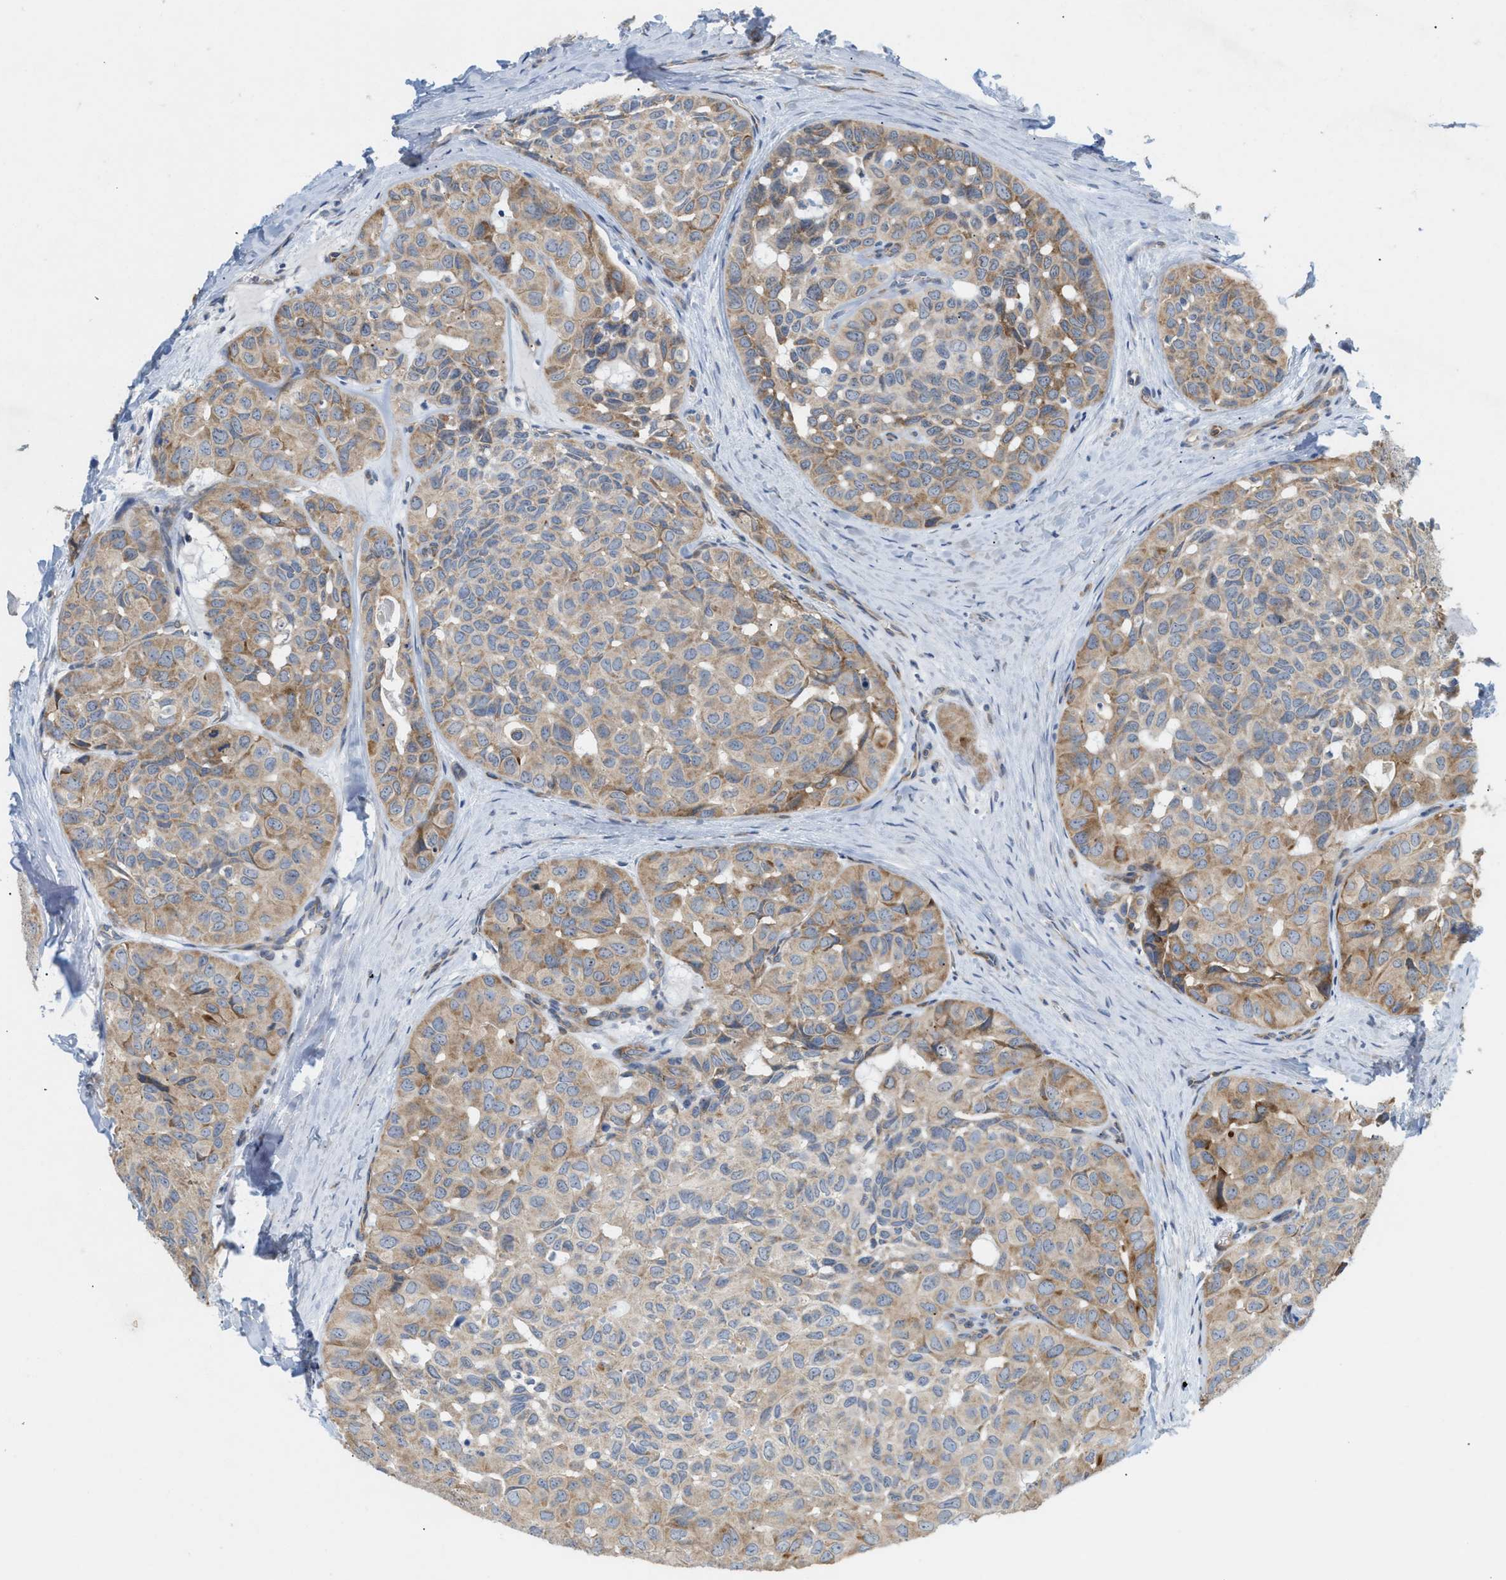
{"staining": {"intensity": "moderate", "quantity": "25%-75%", "location": "cytoplasmic/membranous"}, "tissue": "head and neck cancer", "cell_type": "Tumor cells", "image_type": "cancer", "snomed": [{"axis": "morphology", "description": "Adenocarcinoma, NOS"}, {"axis": "topography", "description": "Salivary gland, NOS"}, {"axis": "topography", "description": "Head-Neck"}], "caption": "A histopathology image of human adenocarcinoma (head and neck) stained for a protein demonstrates moderate cytoplasmic/membranous brown staining in tumor cells.", "gene": "UBAP2", "patient": {"sex": "female", "age": 76}}